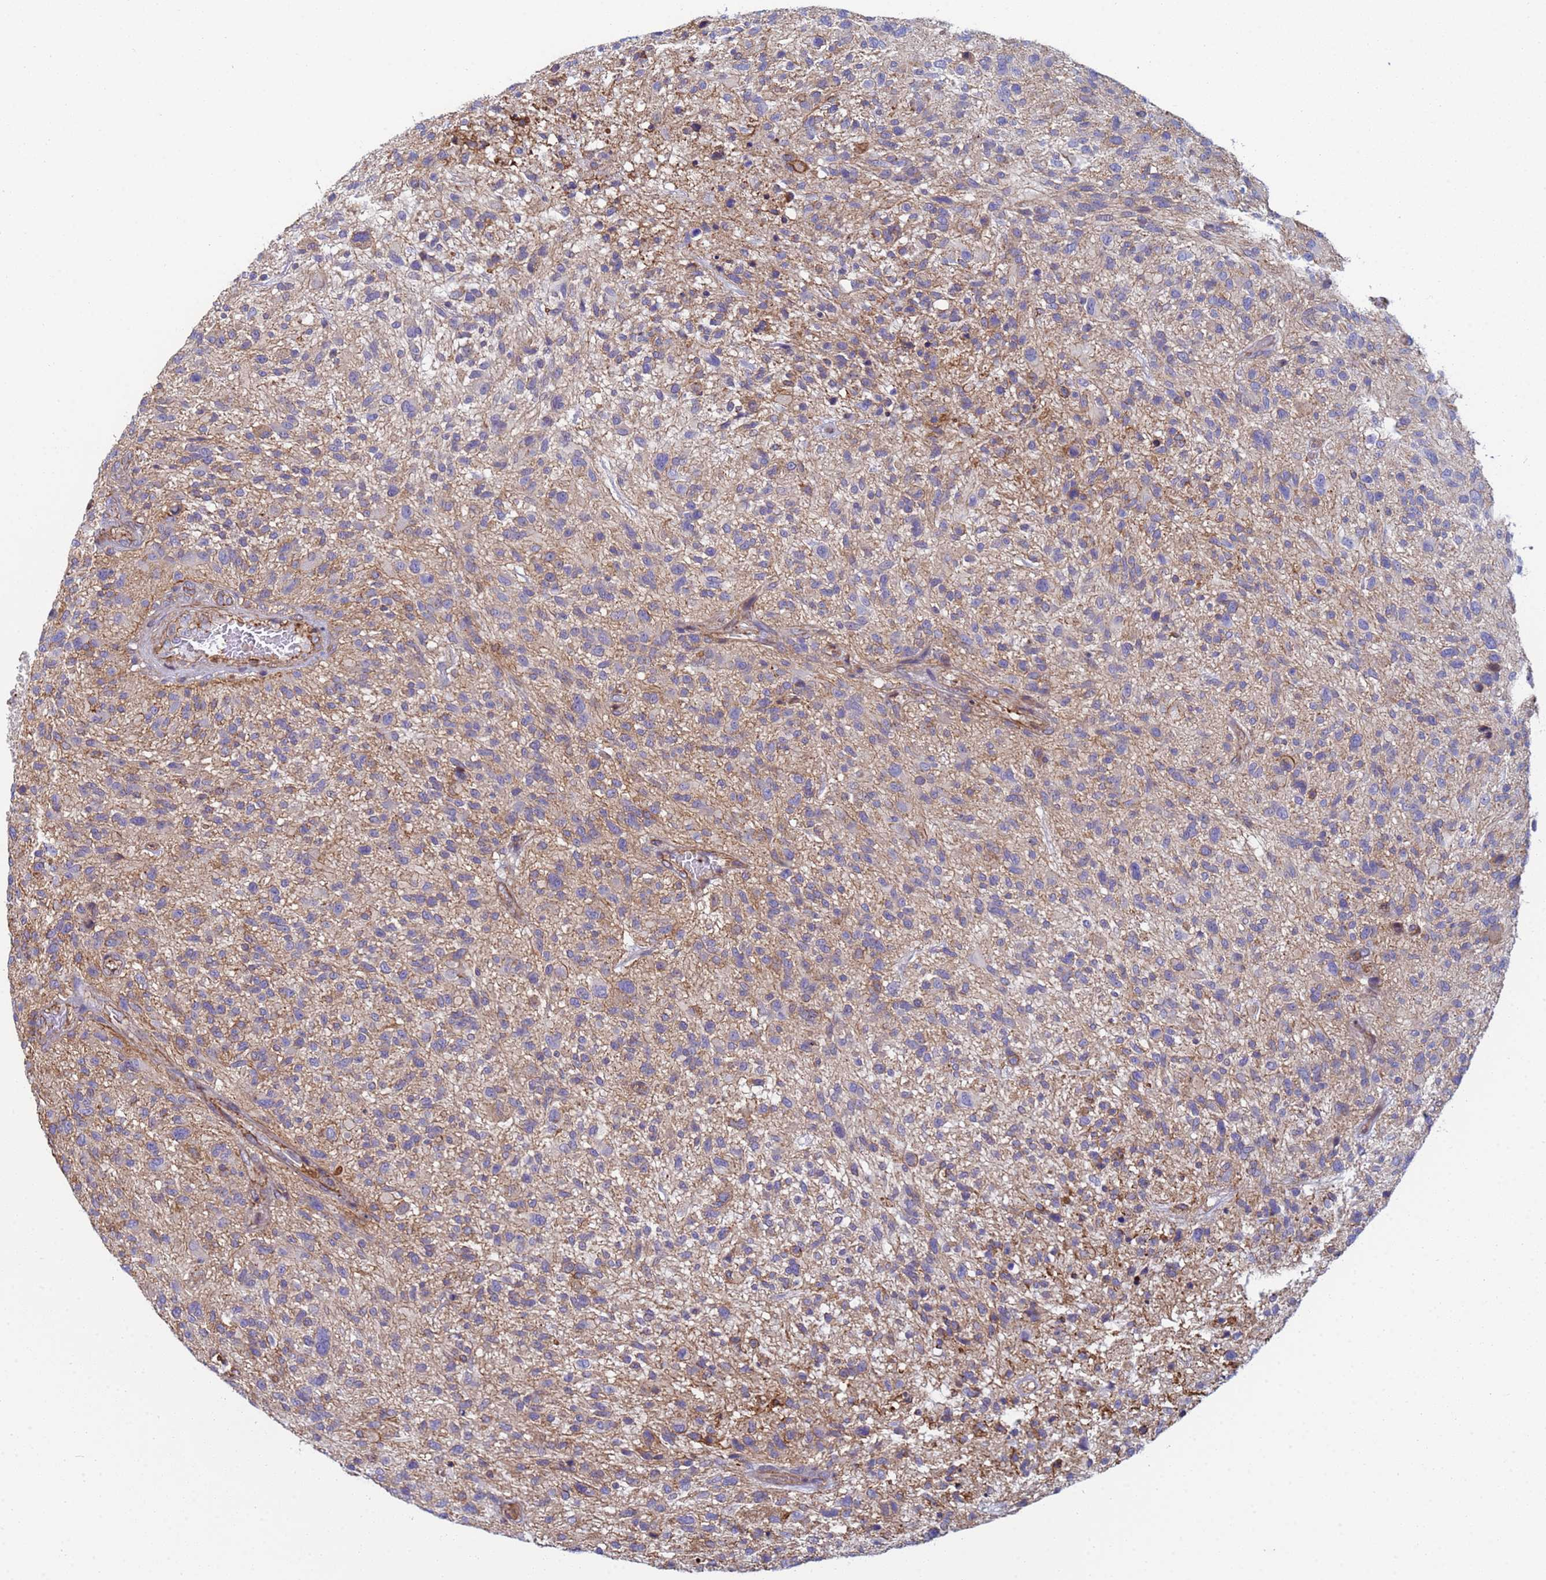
{"staining": {"intensity": "negative", "quantity": "none", "location": "none"}, "tissue": "glioma", "cell_type": "Tumor cells", "image_type": "cancer", "snomed": [{"axis": "morphology", "description": "Glioma, malignant, High grade"}, {"axis": "topography", "description": "Brain"}], "caption": "A histopathology image of glioma stained for a protein reveals no brown staining in tumor cells.", "gene": "ZNG1B", "patient": {"sex": "male", "age": 47}}